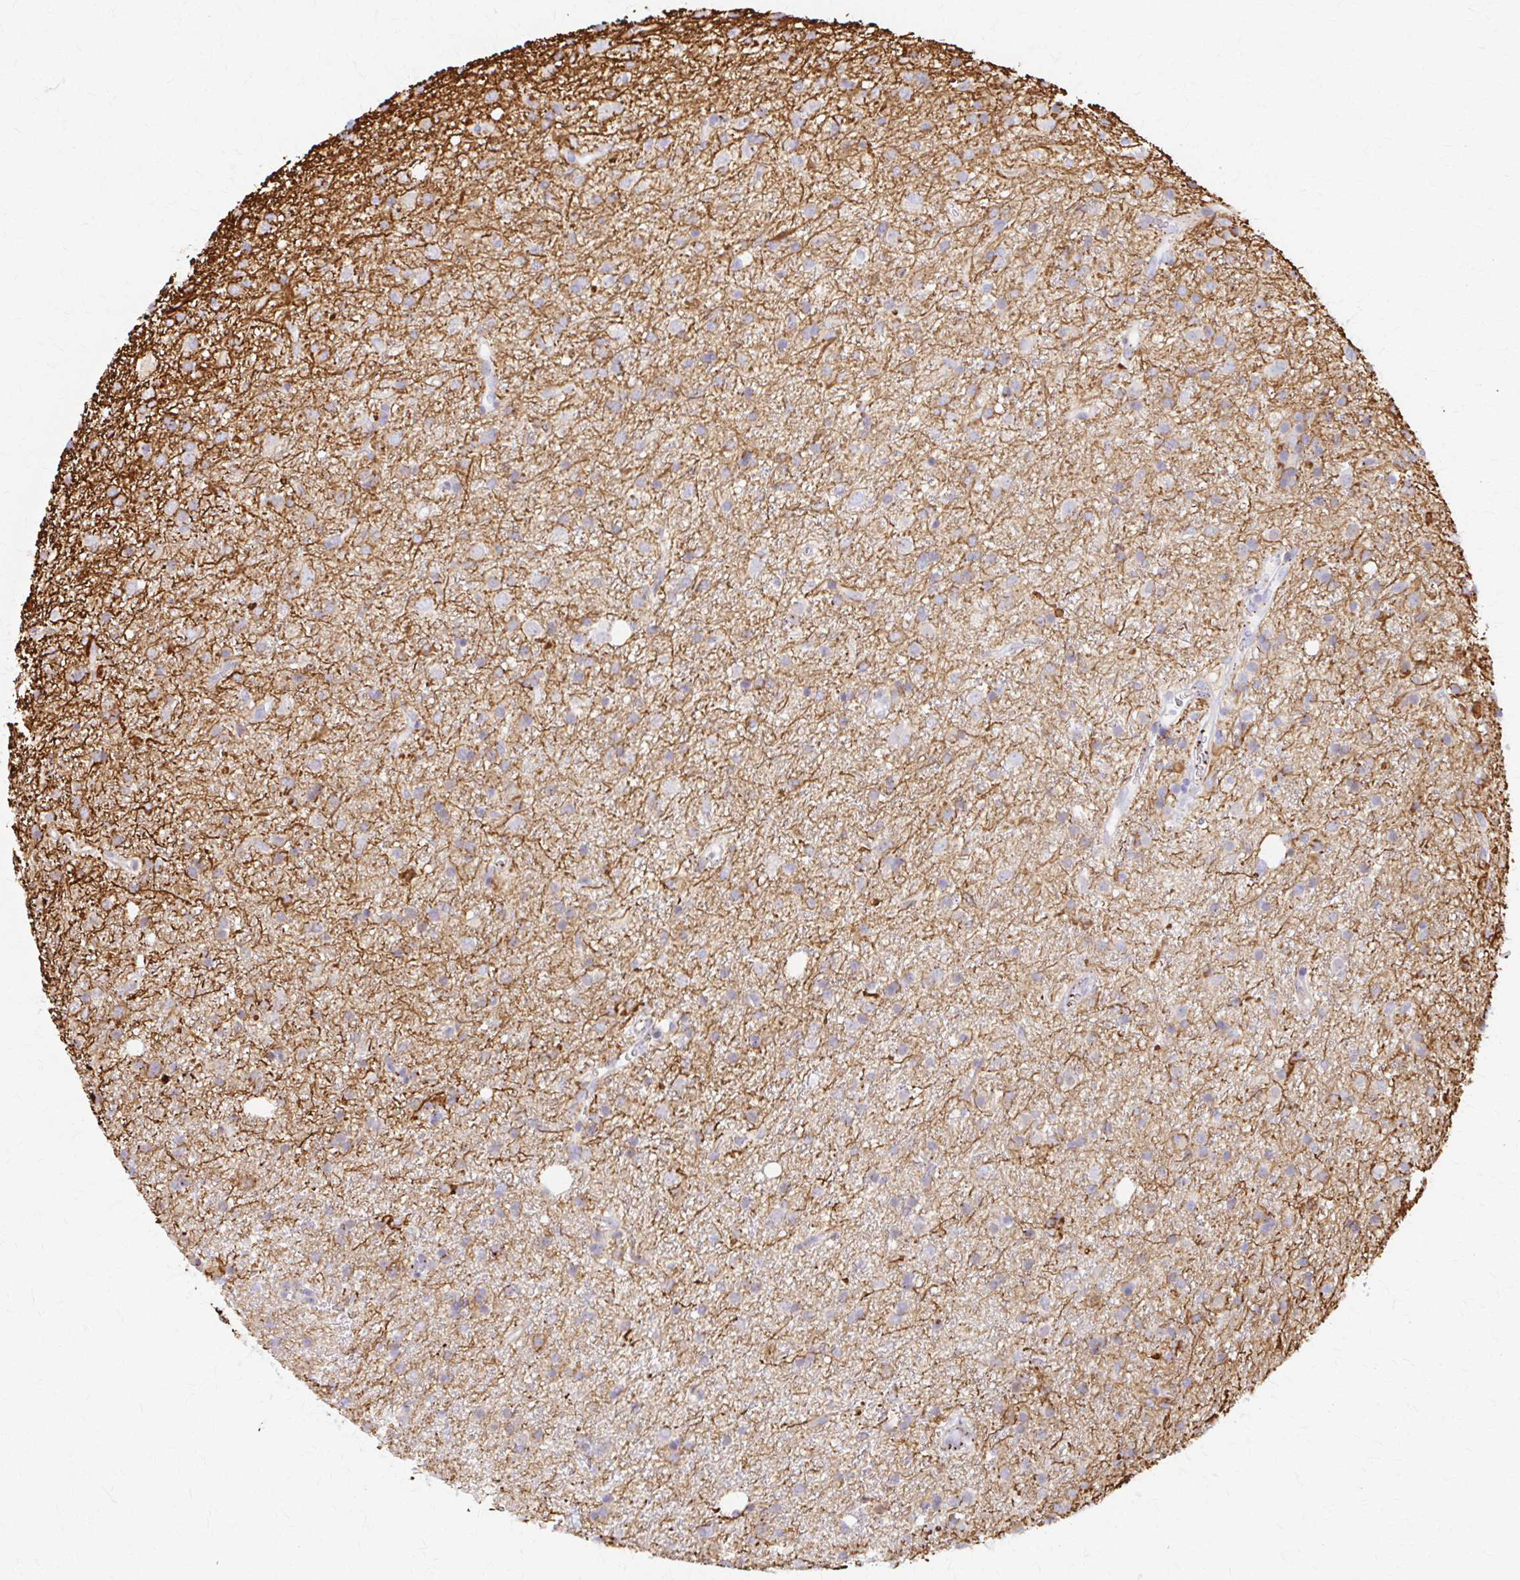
{"staining": {"intensity": "negative", "quantity": "none", "location": "none"}, "tissue": "glioma", "cell_type": "Tumor cells", "image_type": "cancer", "snomed": [{"axis": "morphology", "description": "Glioma, malignant, Low grade"}, {"axis": "topography", "description": "Brain"}], "caption": "IHC of glioma displays no positivity in tumor cells.", "gene": "ARHGAP35", "patient": {"sex": "female", "age": 33}}